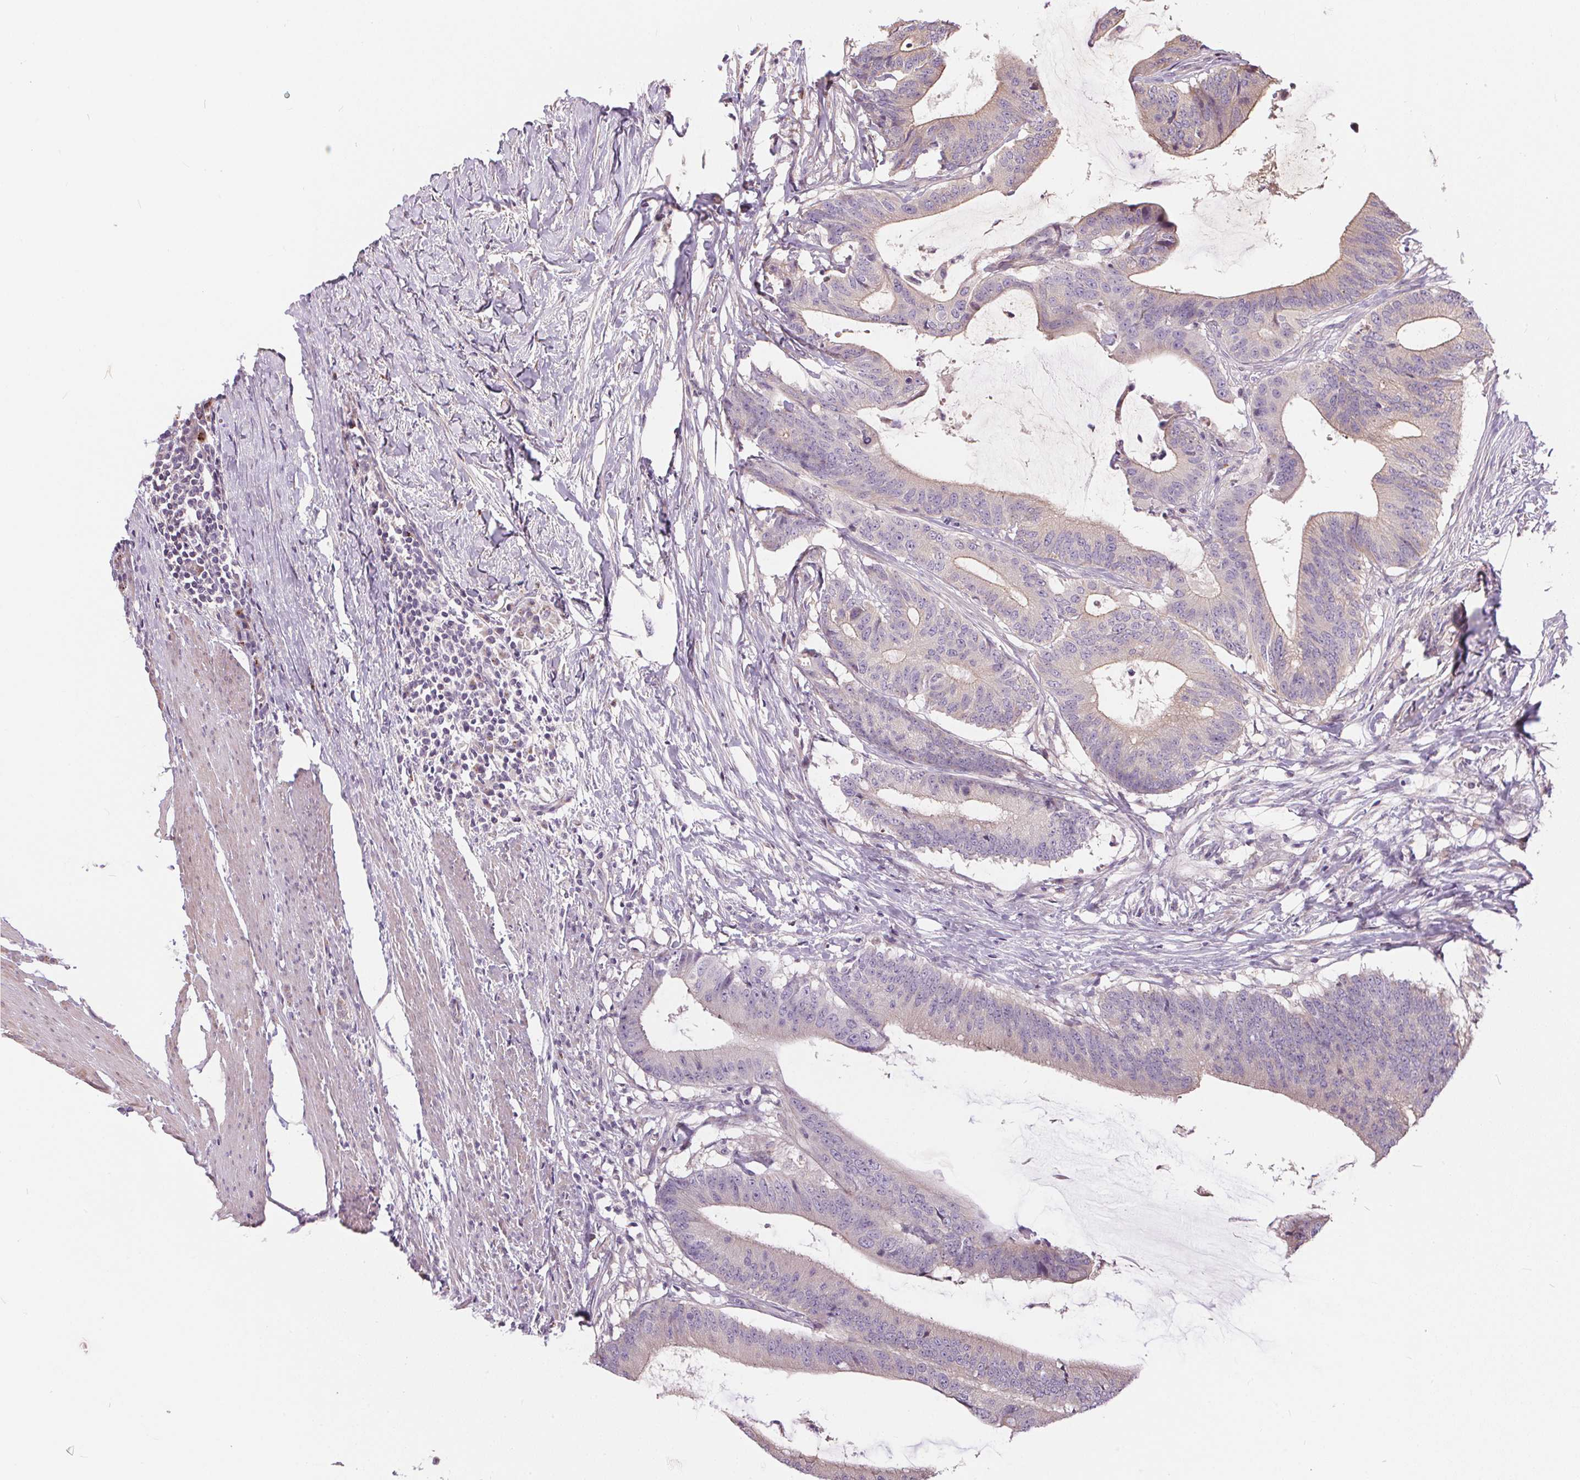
{"staining": {"intensity": "weak", "quantity": "<25%", "location": "cytoplasmic/membranous"}, "tissue": "colorectal cancer", "cell_type": "Tumor cells", "image_type": "cancer", "snomed": [{"axis": "morphology", "description": "Adenocarcinoma, NOS"}, {"axis": "topography", "description": "Colon"}], "caption": "DAB (3,3'-diaminobenzidine) immunohistochemical staining of human colorectal adenocarcinoma reveals no significant staining in tumor cells. The staining is performed using DAB (3,3'-diaminobenzidine) brown chromogen with nuclei counter-stained in using hematoxylin.", "gene": "UNC13B", "patient": {"sex": "female", "age": 43}}